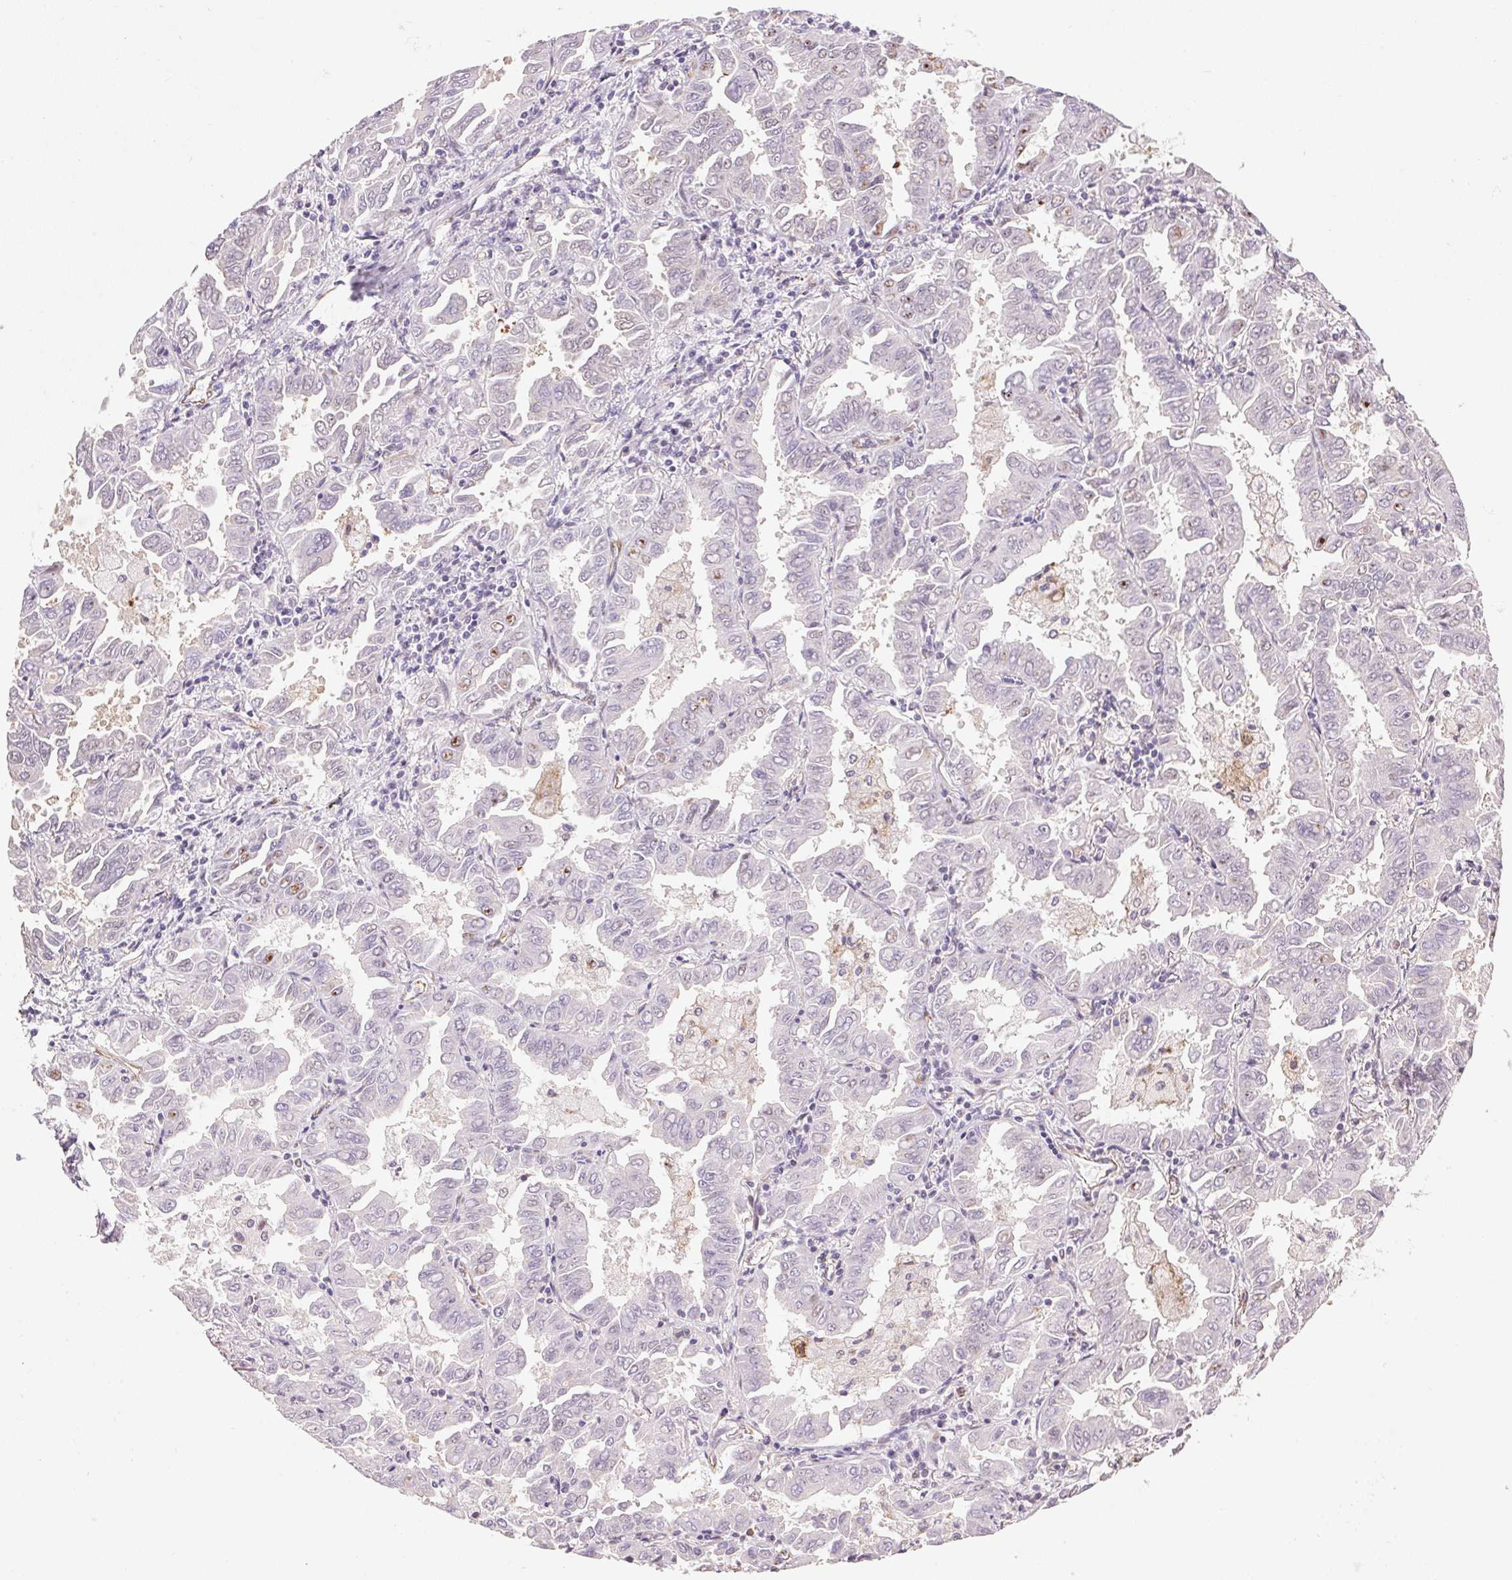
{"staining": {"intensity": "negative", "quantity": "none", "location": "none"}, "tissue": "lung cancer", "cell_type": "Tumor cells", "image_type": "cancer", "snomed": [{"axis": "morphology", "description": "Adenocarcinoma, NOS"}, {"axis": "topography", "description": "Lung"}], "caption": "This is an IHC photomicrograph of lung cancer. There is no expression in tumor cells.", "gene": "GYG2", "patient": {"sex": "male", "age": 64}}